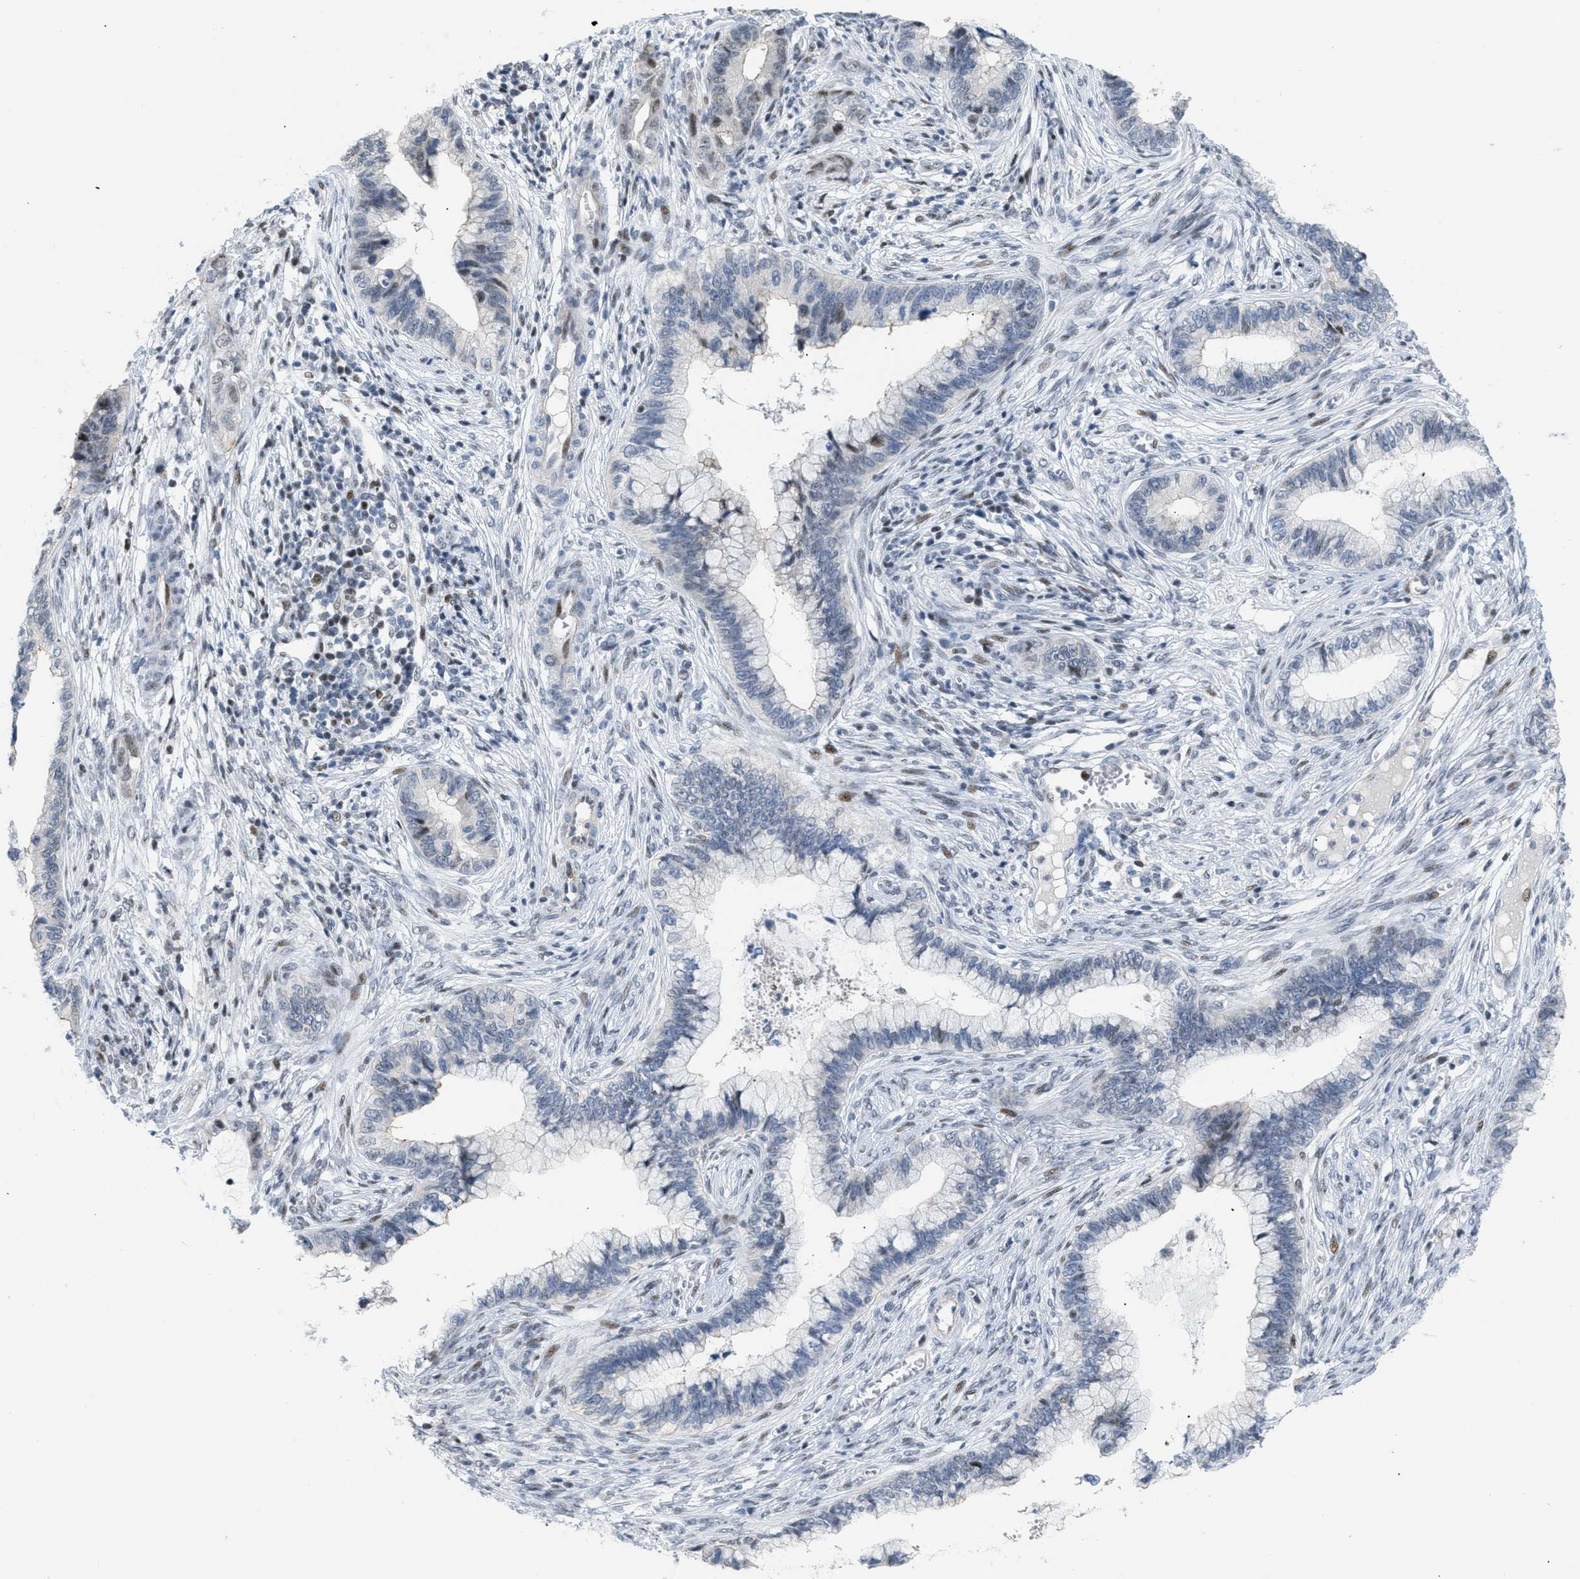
{"staining": {"intensity": "negative", "quantity": "none", "location": "none"}, "tissue": "cervical cancer", "cell_type": "Tumor cells", "image_type": "cancer", "snomed": [{"axis": "morphology", "description": "Adenocarcinoma, NOS"}, {"axis": "topography", "description": "Cervix"}], "caption": "Immunohistochemistry (IHC) image of neoplastic tissue: cervical adenocarcinoma stained with DAB displays no significant protein expression in tumor cells. Nuclei are stained in blue.", "gene": "MED1", "patient": {"sex": "female", "age": 44}}